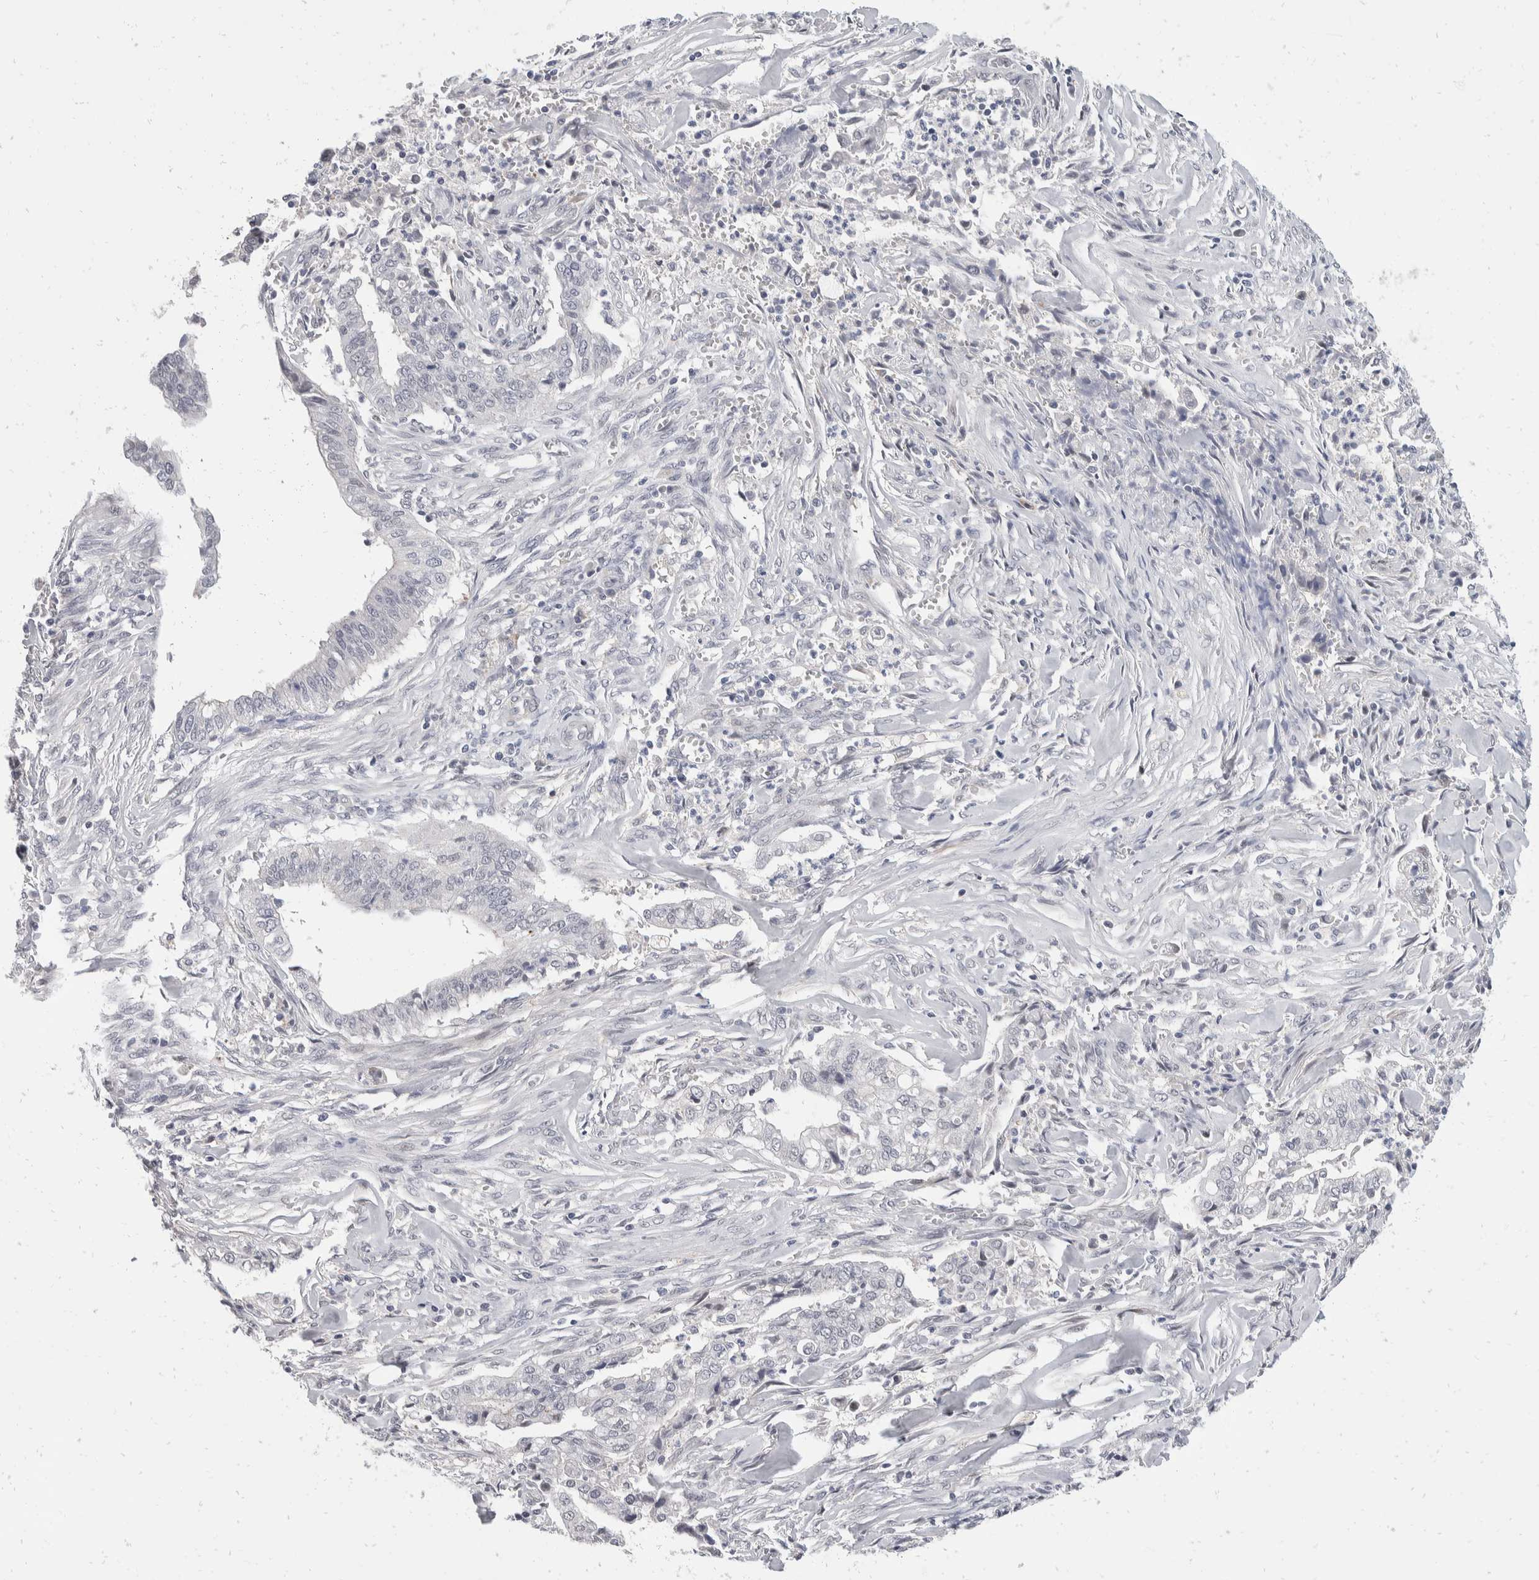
{"staining": {"intensity": "negative", "quantity": "none", "location": "none"}, "tissue": "cervical cancer", "cell_type": "Tumor cells", "image_type": "cancer", "snomed": [{"axis": "morphology", "description": "Adenocarcinoma, NOS"}, {"axis": "topography", "description": "Cervix"}], "caption": "Image shows no significant protein staining in tumor cells of cervical cancer (adenocarcinoma).", "gene": "CATSPERD", "patient": {"sex": "female", "age": 44}}